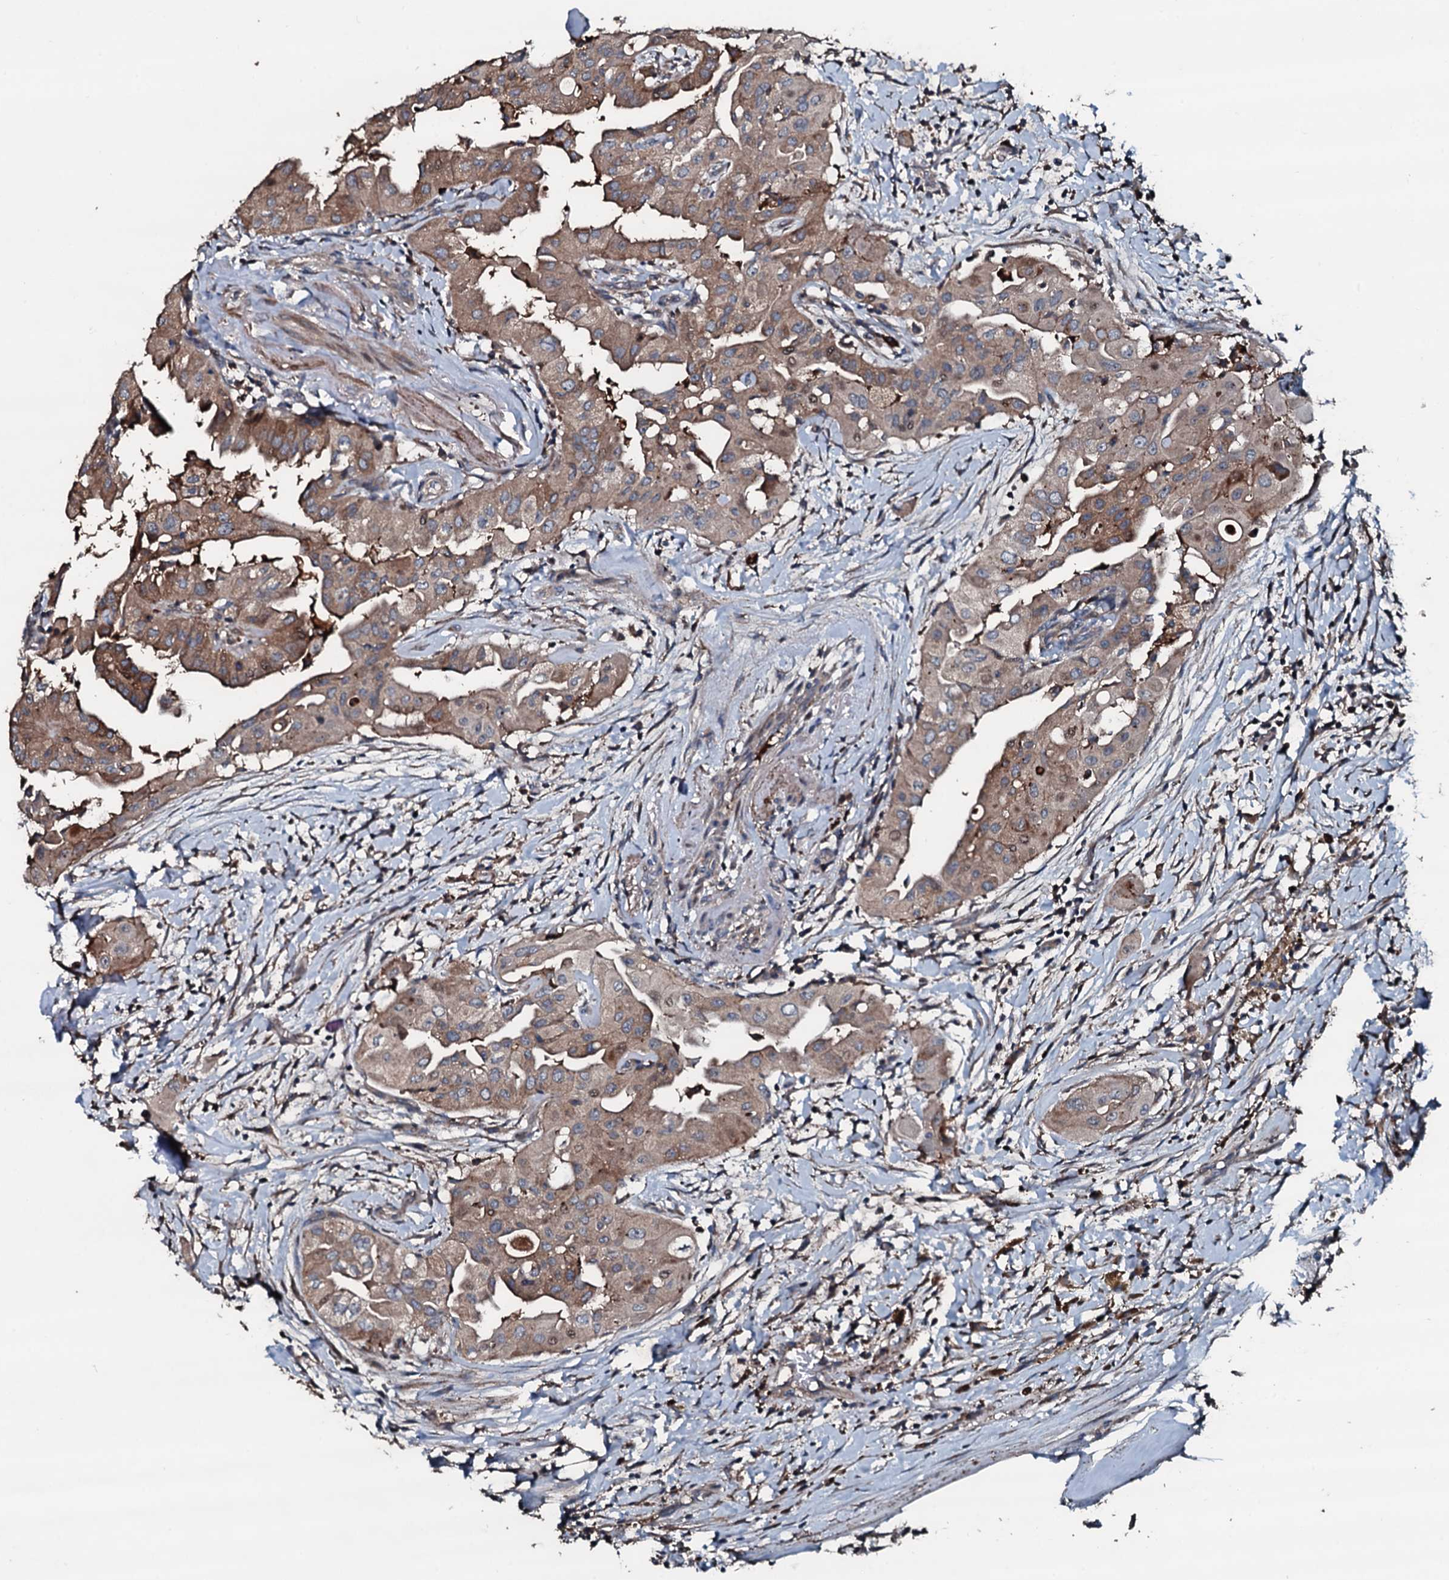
{"staining": {"intensity": "moderate", "quantity": ">75%", "location": "cytoplasmic/membranous"}, "tissue": "thyroid cancer", "cell_type": "Tumor cells", "image_type": "cancer", "snomed": [{"axis": "morphology", "description": "Papillary adenocarcinoma, NOS"}, {"axis": "topography", "description": "Thyroid gland"}], "caption": "Immunohistochemical staining of thyroid cancer (papillary adenocarcinoma) shows moderate cytoplasmic/membranous protein positivity in approximately >75% of tumor cells.", "gene": "AARS1", "patient": {"sex": "female", "age": 59}}